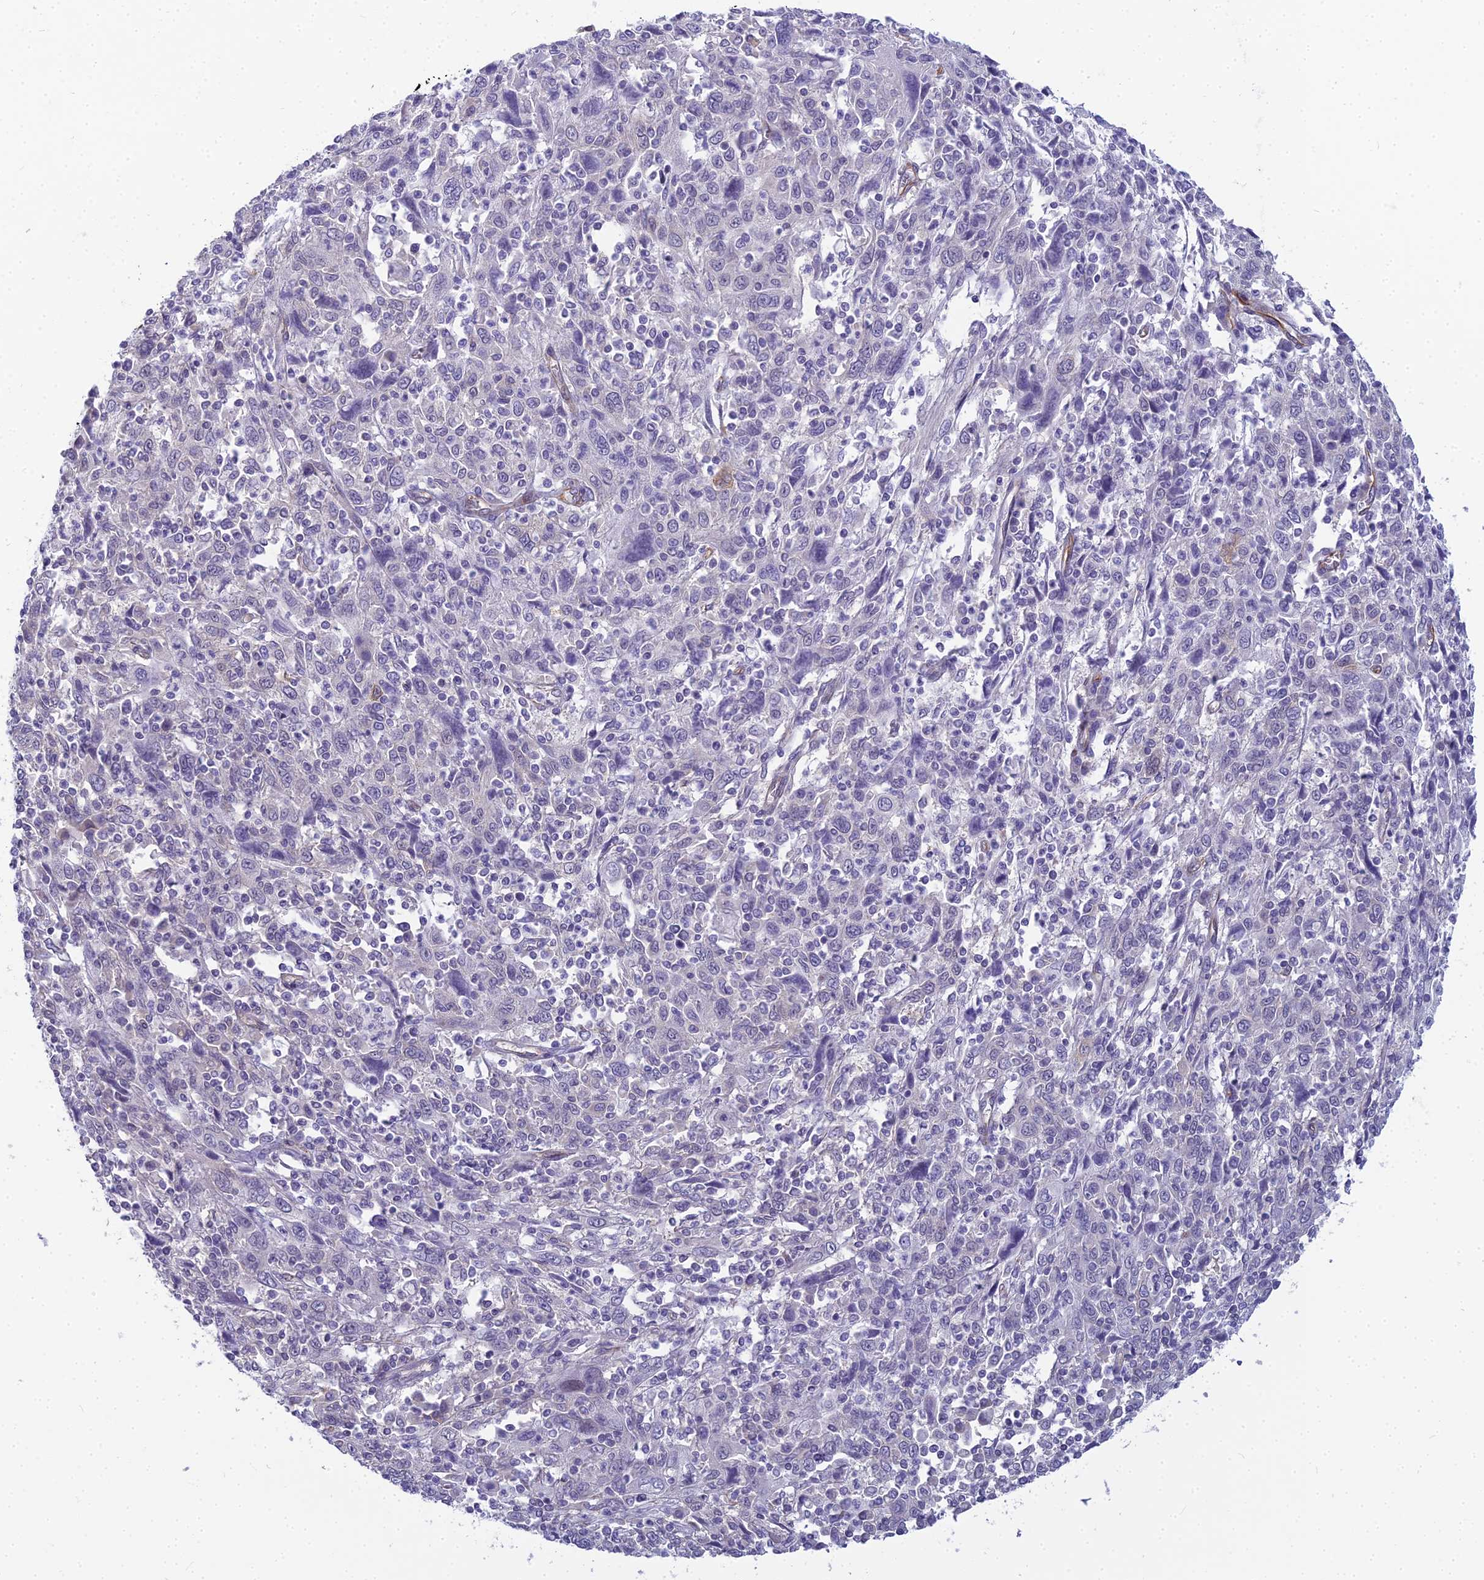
{"staining": {"intensity": "negative", "quantity": "none", "location": "none"}, "tissue": "cervical cancer", "cell_type": "Tumor cells", "image_type": "cancer", "snomed": [{"axis": "morphology", "description": "Squamous cell carcinoma, NOS"}, {"axis": "topography", "description": "Cervix"}], "caption": "There is no significant expression in tumor cells of cervical cancer.", "gene": "RGL3", "patient": {"sex": "female", "age": 46}}